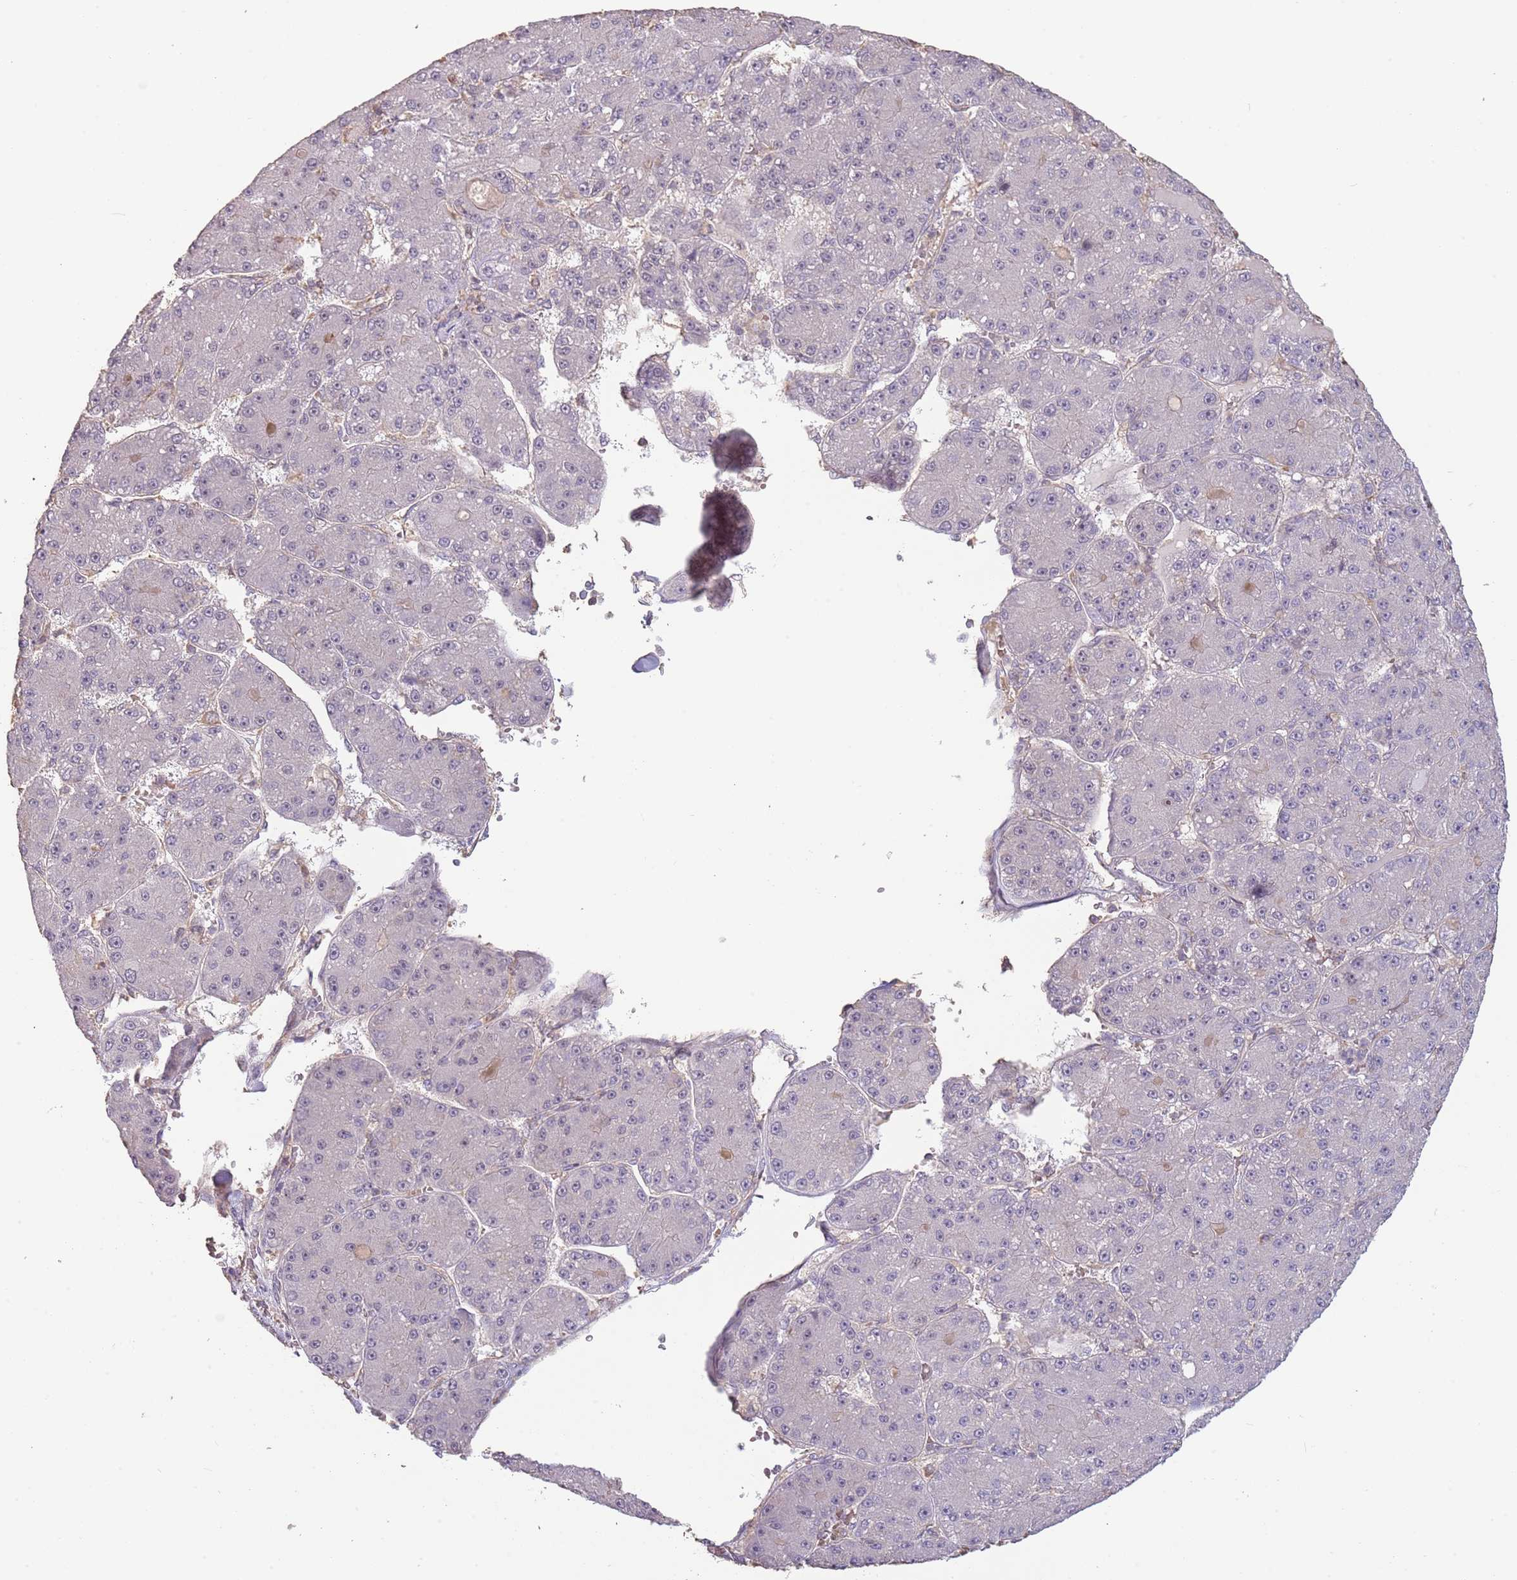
{"staining": {"intensity": "negative", "quantity": "none", "location": "none"}, "tissue": "liver cancer", "cell_type": "Tumor cells", "image_type": "cancer", "snomed": [{"axis": "morphology", "description": "Carcinoma, Hepatocellular, NOS"}, {"axis": "topography", "description": "Liver"}], "caption": "This photomicrograph is of liver hepatocellular carcinoma stained with immunohistochemistry (IHC) to label a protein in brown with the nuclei are counter-stained blue. There is no staining in tumor cells.", "gene": "ADTRP", "patient": {"sex": "male", "age": 67}}